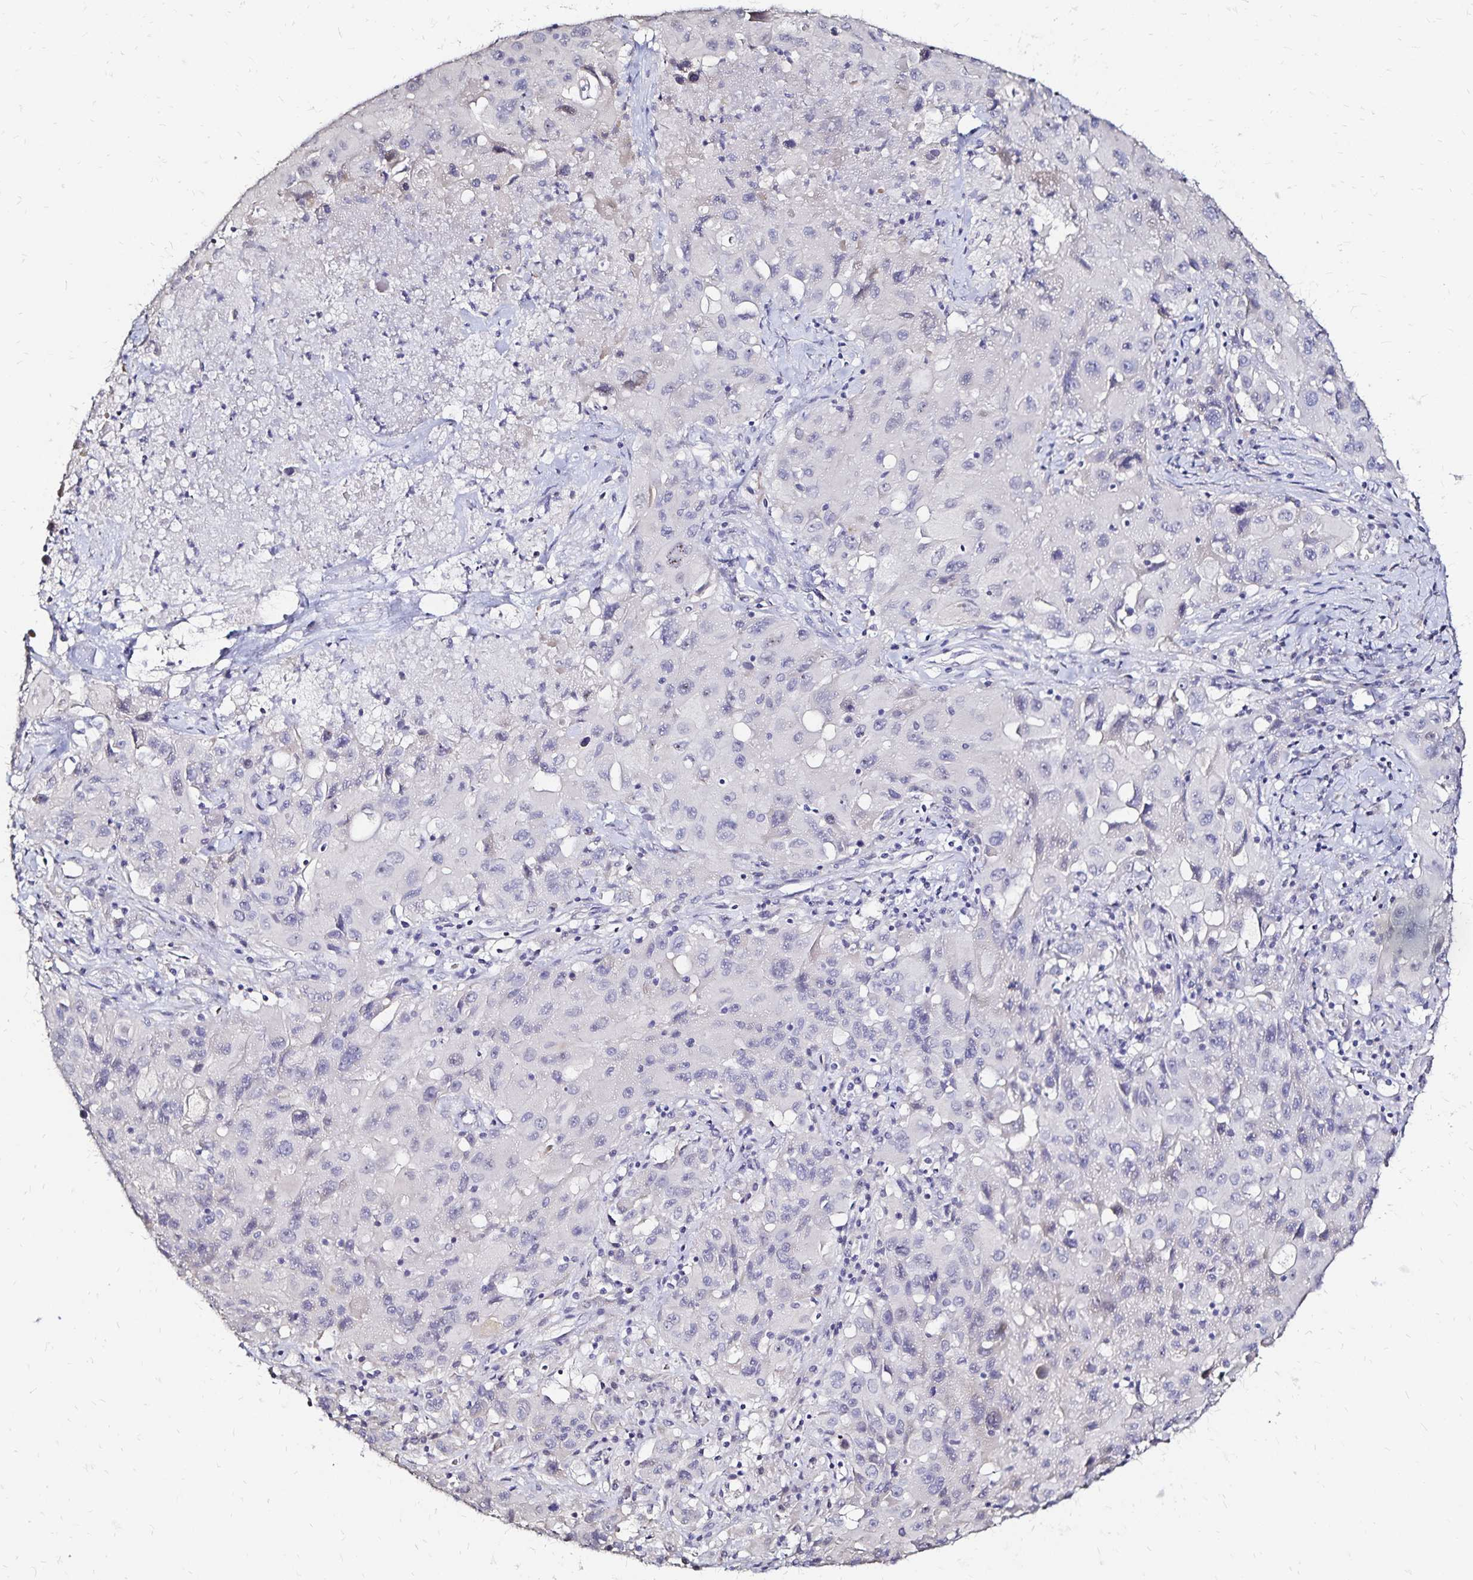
{"staining": {"intensity": "negative", "quantity": "none", "location": "none"}, "tissue": "lung cancer", "cell_type": "Tumor cells", "image_type": "cancer", "snomed": [{"axis": "morphology", "description": "Squamous cell carcinoma, NOS"}, {"axis": "topography", "description": "Lung"}], "caption": "Lung cancer (squamous cell carcinoma) was stained to show a protein in brown. There is no significant staining in tumor cells.", "gene": "SLC5A1", "patient": {"sex": "male", "age": 63}}